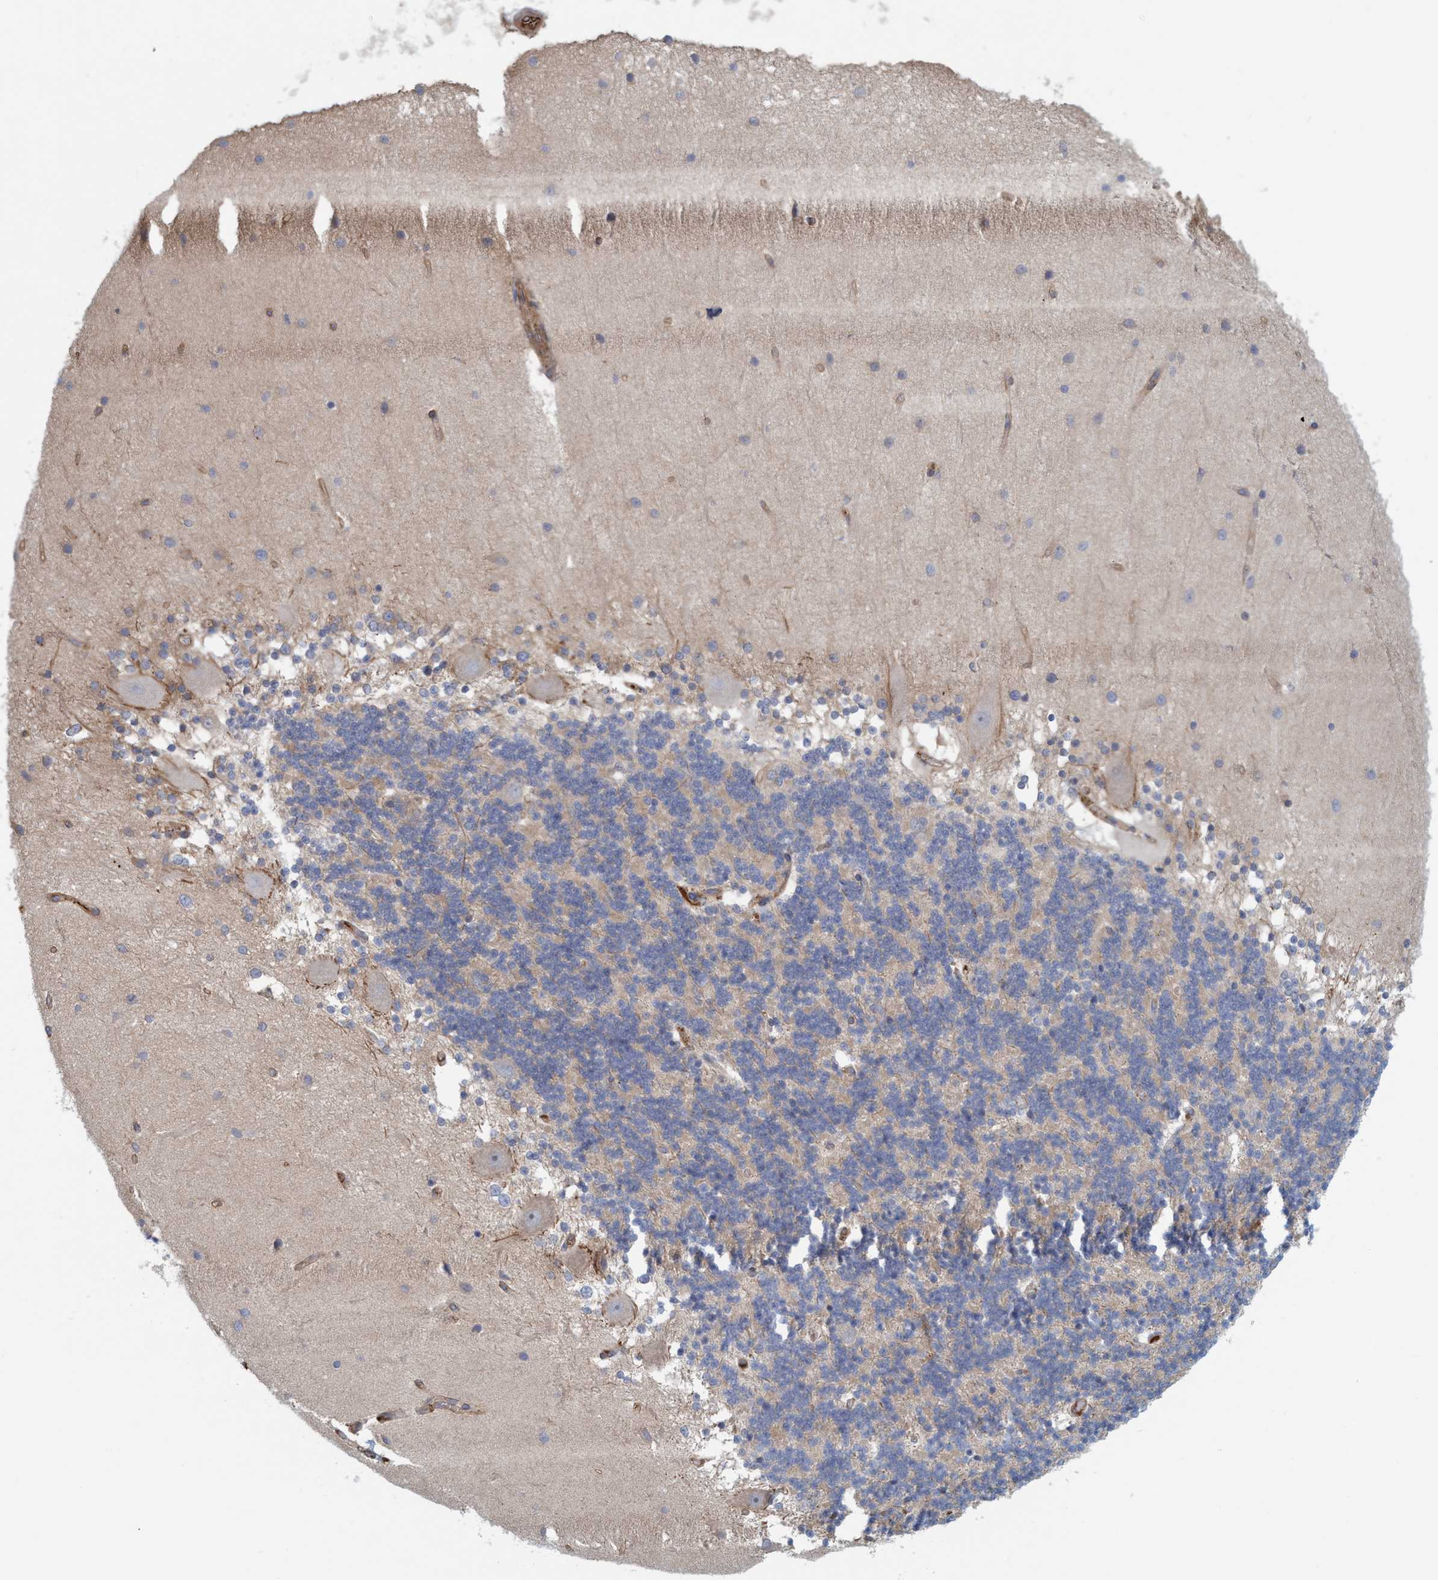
{"staining": {"intensity": "moderate", "quantity": ">75%", "location": "cytoplasmic/membranous"}, "tissue": "cerebellum", "cell_type": "Cells in granular layer", "image_type": "normal", "snomed": [{"axis": "morphology", "description": "Normal tissue, NOS"}, {"axis": "topography", "description": "Cerebellum"}], "caption": "Brown immunohistochemical staining in unremarkable human cerebellum shows moderate cytoplasmic/membranous positivity in about >75% of cells in granular layer.", "gene": "SPECC1", "patient": {"sex": "female", "age": 54}}